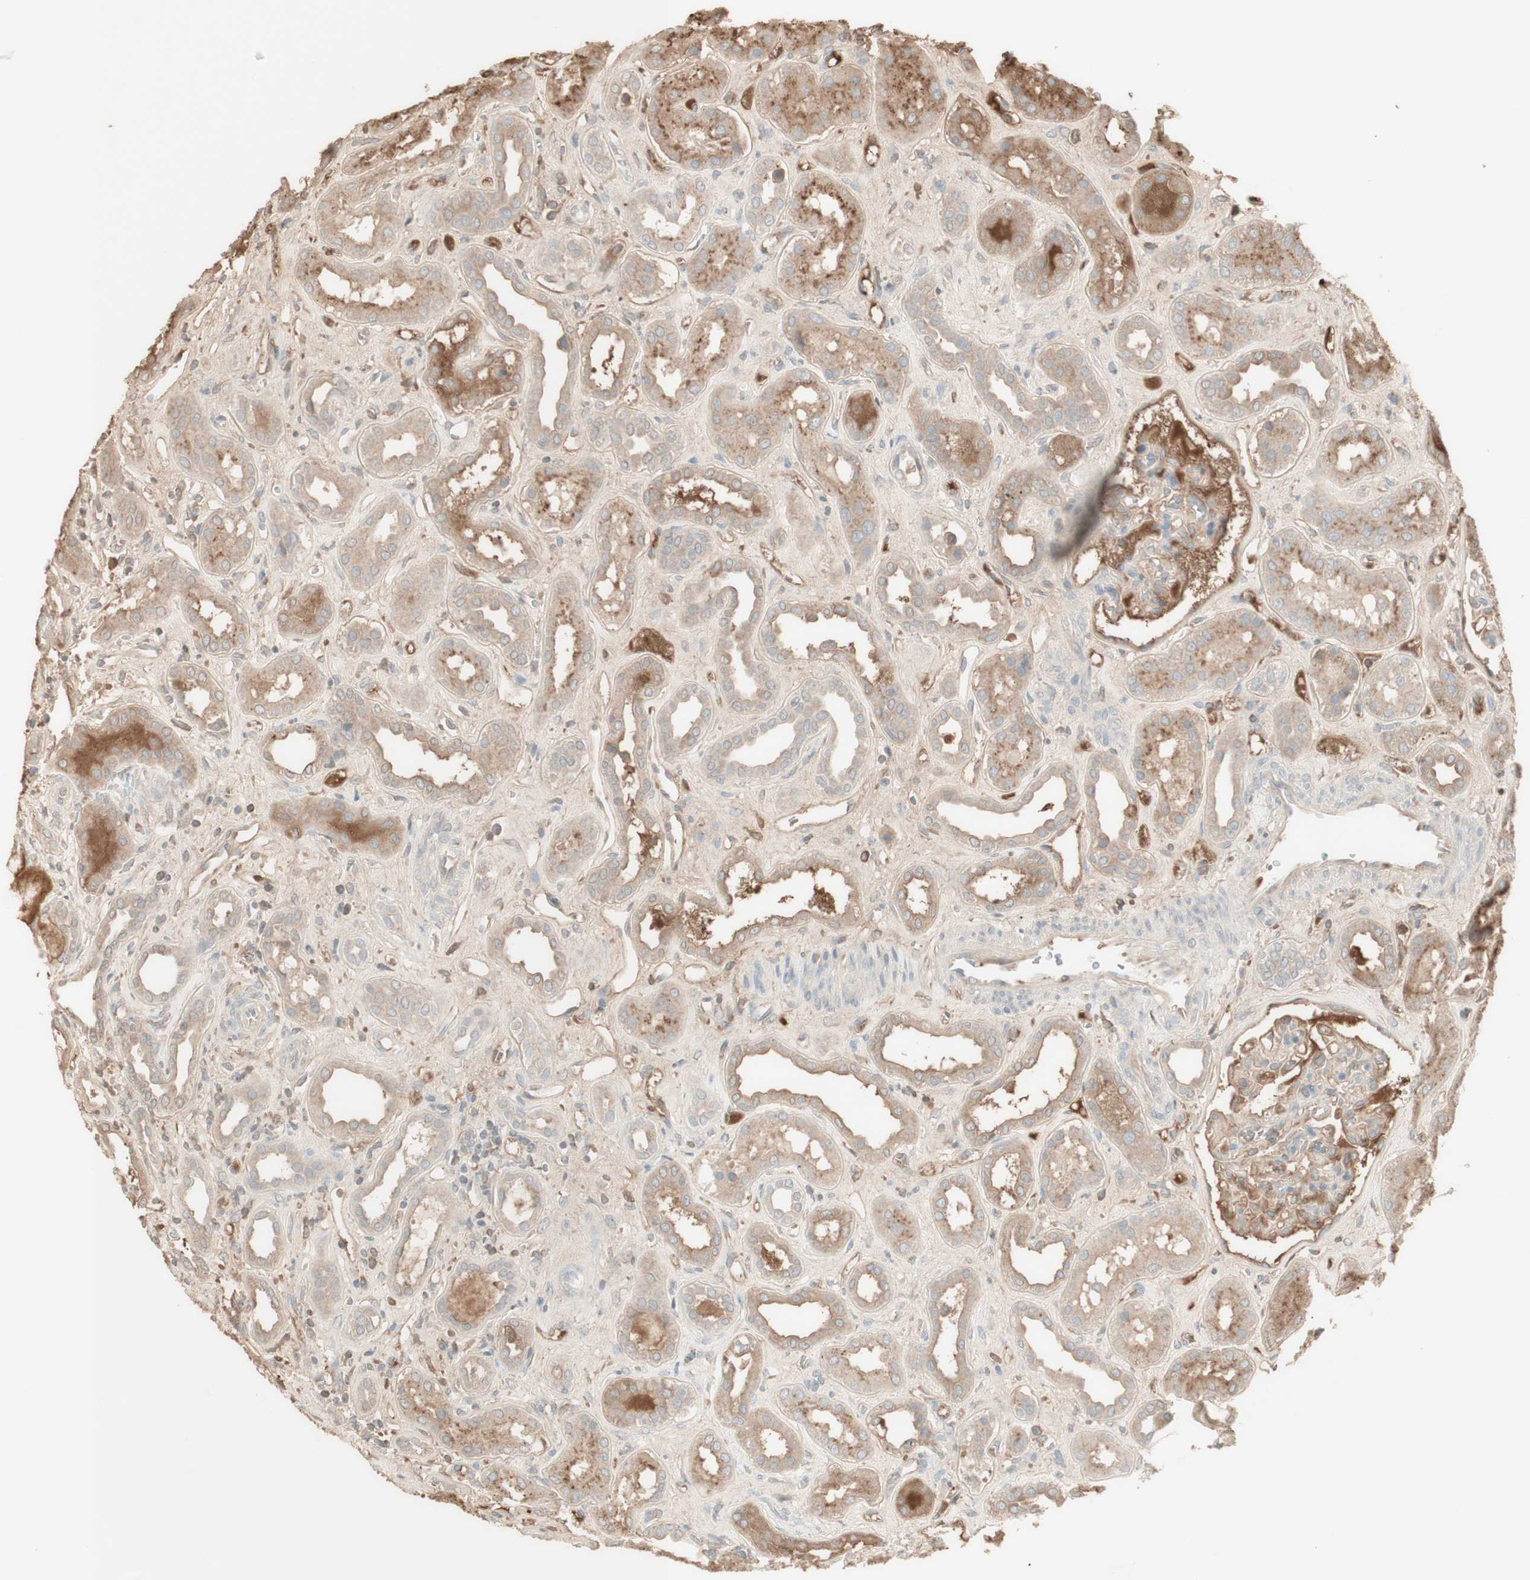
{"staining": {"intensity": "weak", "quantity": ">75%", "location": "cytoplasmic/membranous"}, "tissue": "kidney", "cell_type": "Cells in glomeruli", "image_type": "normal", "snomed": [{"axis": "morphology", "description": "Normal tissue, NOS"}, {"axis": "topography", "description": "Kidney"}], "caption": "High-magnification brightfield microscopy of benign kidney stained with DAB (3,3'-diaminobenzidine) (brown) and counterstained with hematoxylin (blue). cells in glomeruli exhibit weak cytoplasmic/membranous staining is present in approximately>75% of cells. (Stains: DAB (3,3'-diaminobenzidine) in brown, nuclei in blue, Microscopy: brightfield microscopy at high magnification).", "gene": "IFNG", "patient": {"sex": "male", "age": 59}}